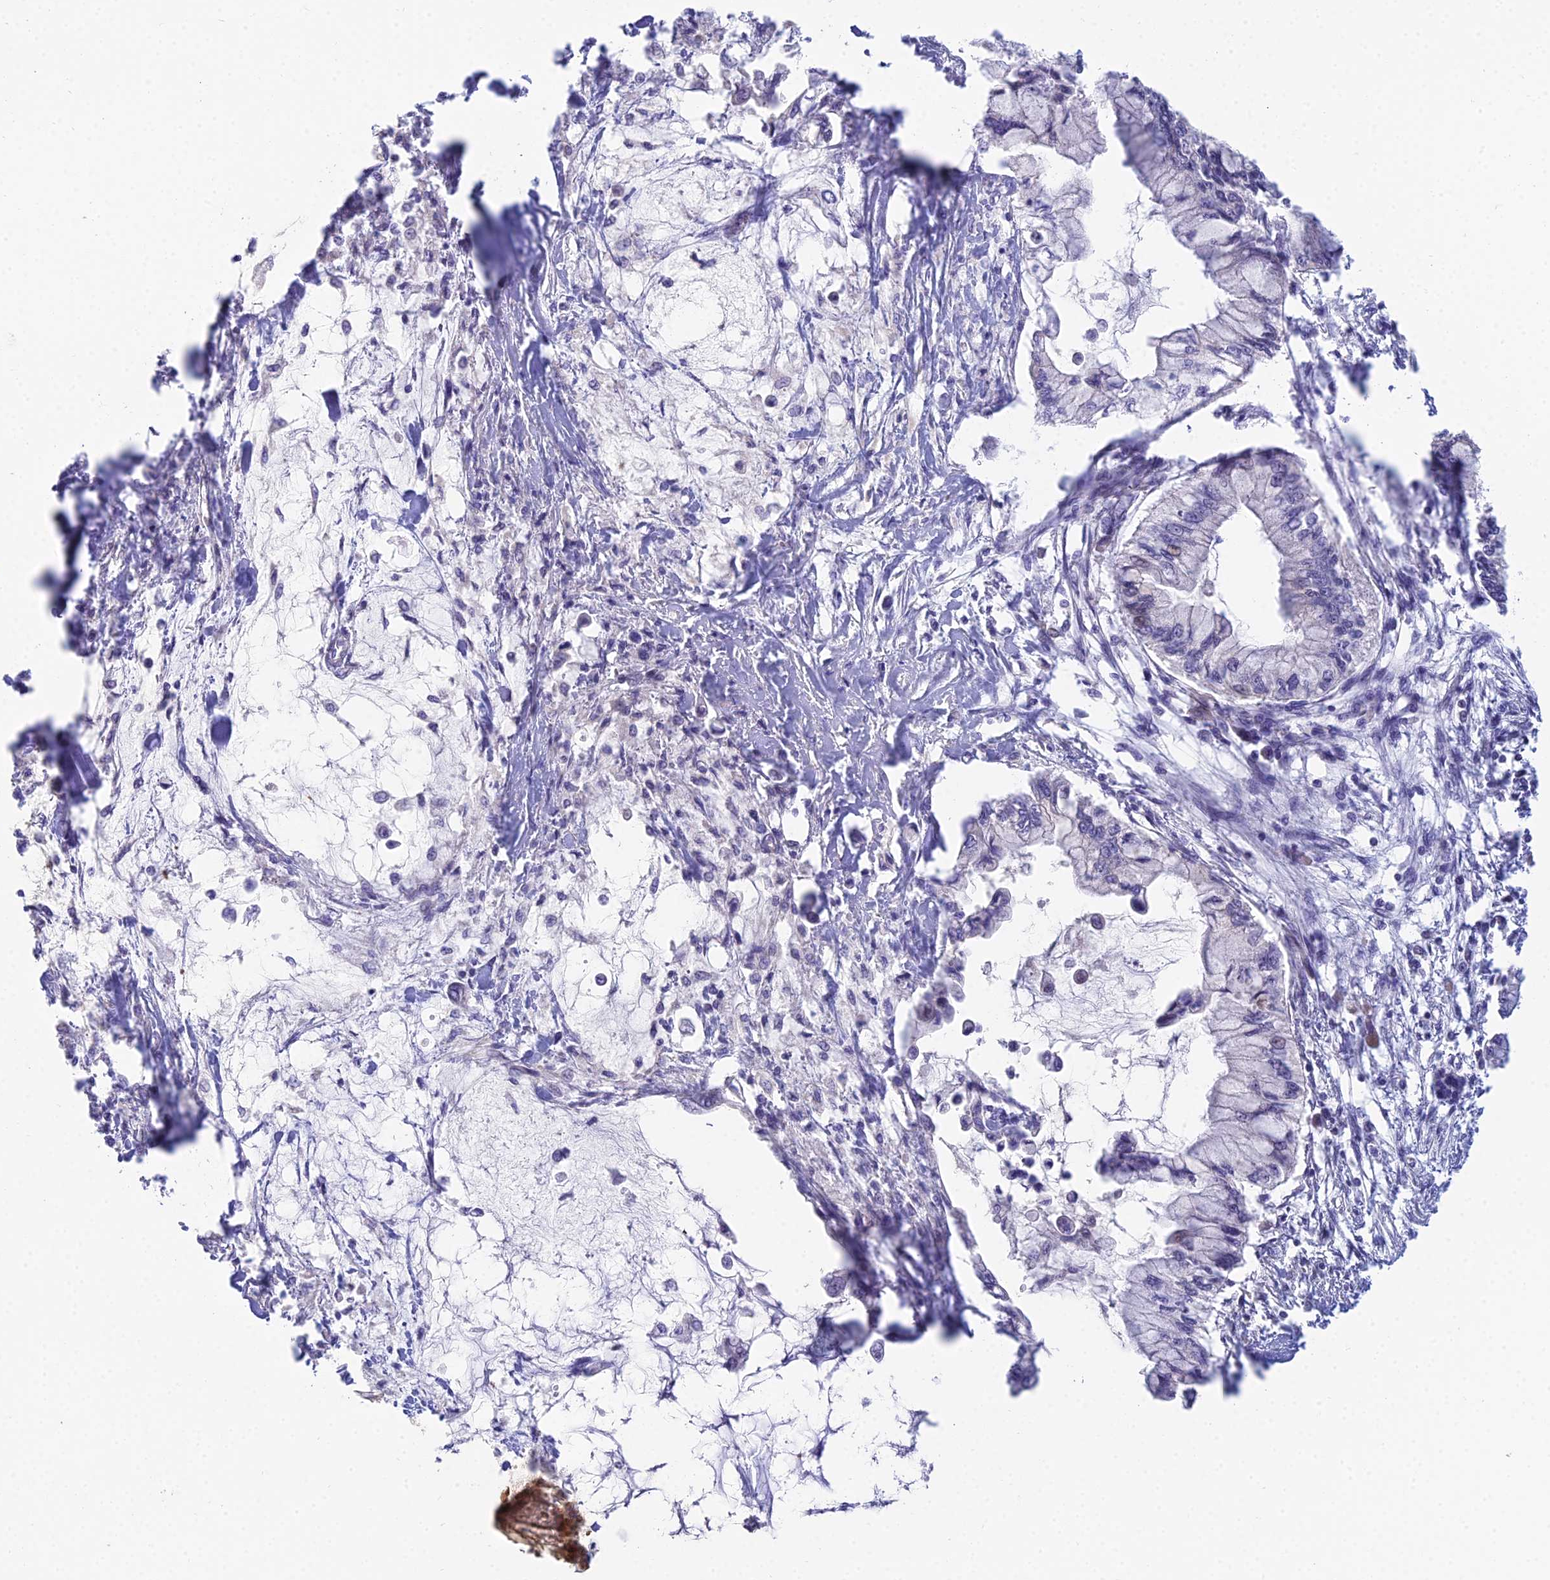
{"staining": {"intensity": "negative", "quantity": "none", "location": "none"}, "tissue": "pancreatic cancer", "cell_type": "Tumor cells", "image_type": "cancer", "snomed": [{"axis": "morphology", "description": "Adenocarcinoma, NOS"}, {"axis": "topography", "description": "Pancreas"}], "caption": "An immunohistochemistry image of pancreatic adenocarcinoma is shown. There is no staining in tumor cells of pancreatic adenocarcinoma.", "gene": "CFAP206", "patient": {"sex": "male", "age": 48}}